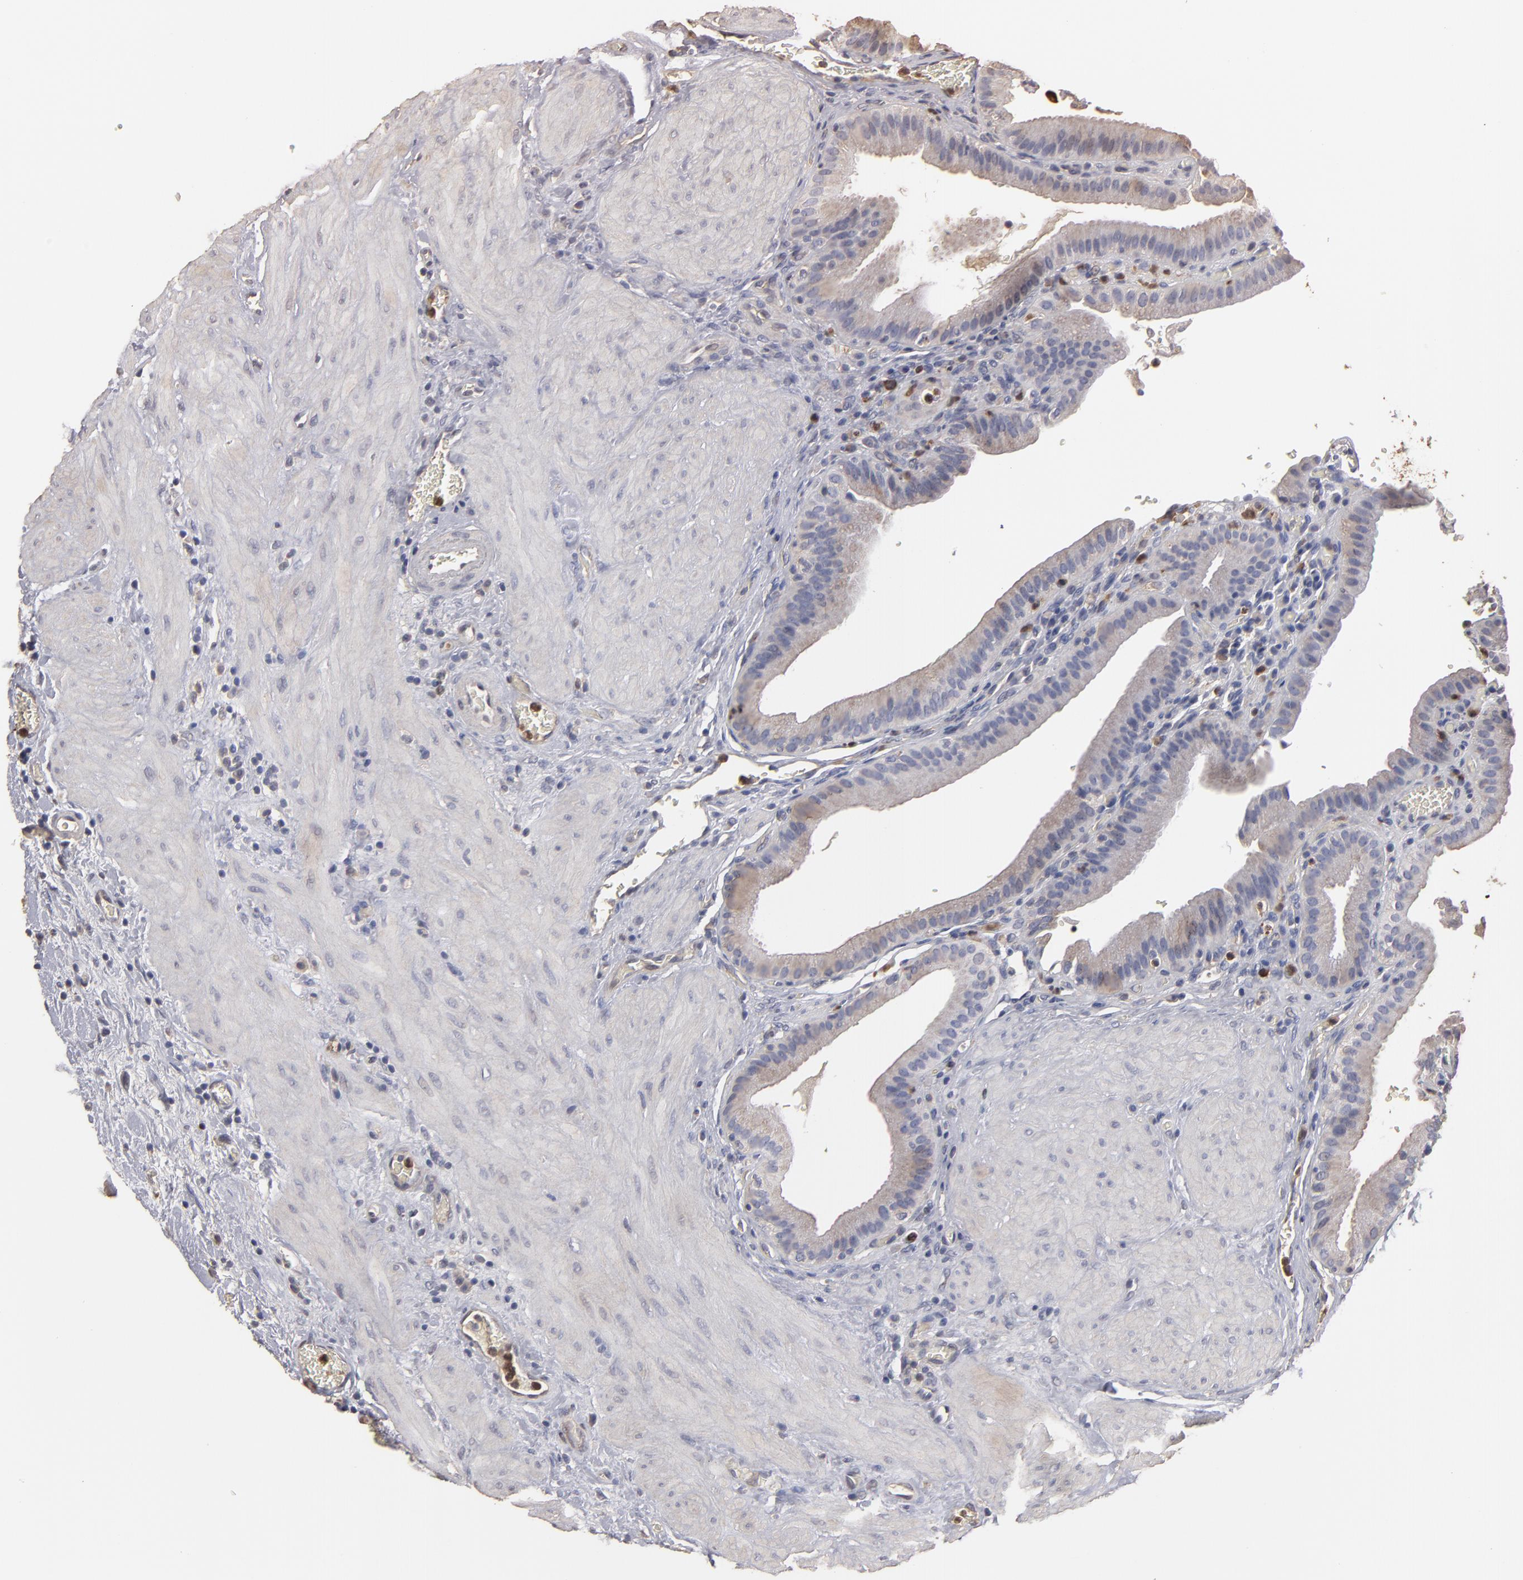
{"staining": {"intensity": "moderate", "quantity": ">75%", "location": "cytoplasmic/membranous"}, "tissue": "gallbladder", "cell_type": "Glandular cells", "image_type": "normal", "snomed": [{"axis": "morphology", "description": "Normal tissue, NOS"}, {"axis": "topography", "description": "Gallbladder"}], "caption": "Immunohistochemical staining of normal human gallbladder demonstrates >75% levels of moderate cytoplasmic/membranous protein positivity in about >75% of glandular cells.", "gene": "RO60", "patient": {"sex": "female", "age": 75}}